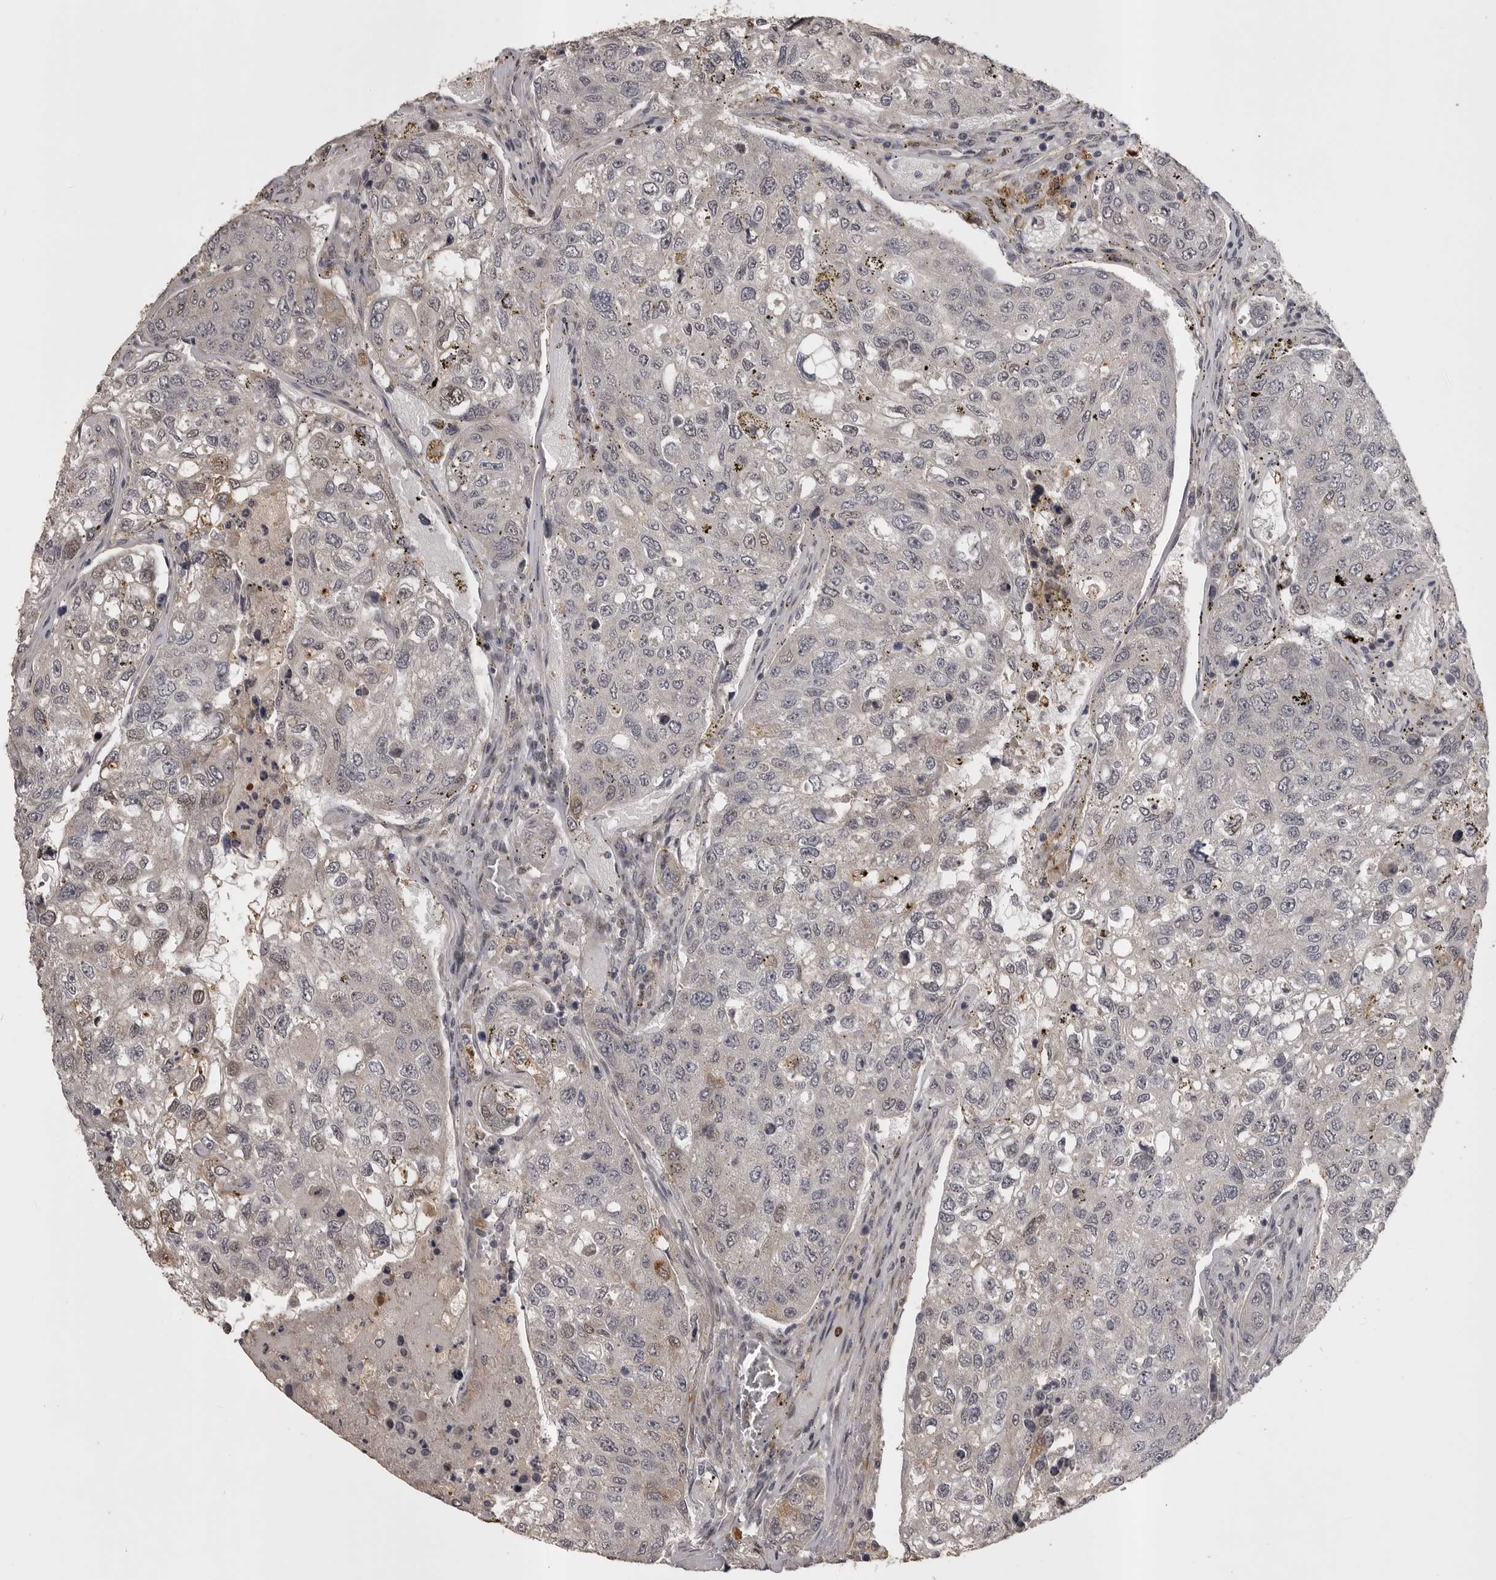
{"staining": {"intensity": "weak", "quantity": "<25%", "location": "cytoplasmic/membranous"}, "tissue": "urothelial cancer", "cell_type": "Tumor cells", "image_type": "cancer", "snomed": [{"axis": "morphology", "description": "Urothelial carcinoma, High grade"}, {"axis": "topography", "description": "Lymph node"}, {"axis": "topography", "description": "Urinary bladder"}], "caption": "Urothelial cancer was stained to show a protein in brown. There is no significant expression in tumor cells.", "gene": "SNX16", "patient": {"sex": "male", "age": 51}}